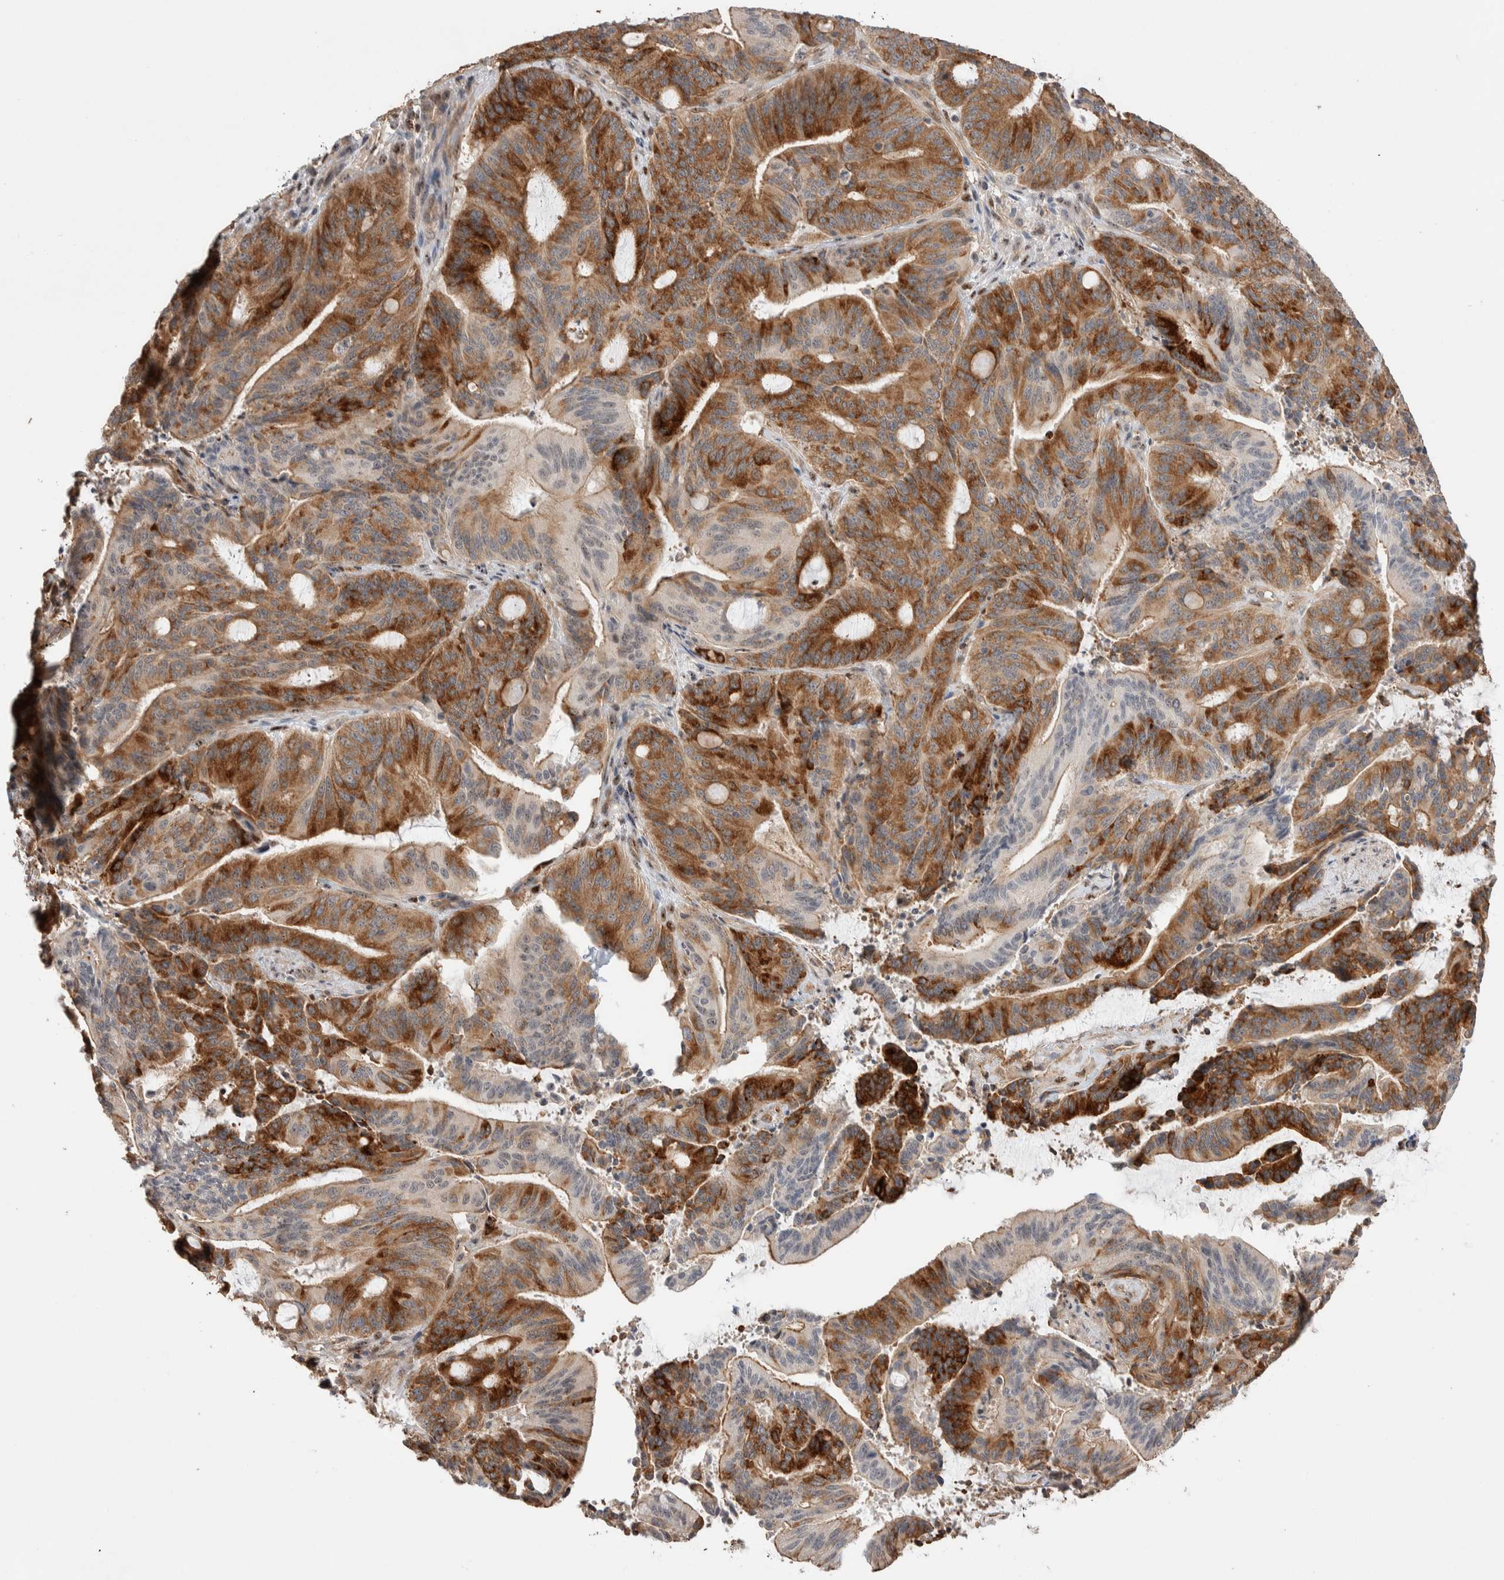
{"staining": {"intensity": "strong", "quantity": ">75%", "location": "cytoplasmic/membranous"}, "tissue": "liver cancer", "cell_type": "Tumor cells", "image_type": "cancer", "snomed": [{"axis": "morphology", "description": "Normal tissue, NOS"}, {"axis": "morphology", "description": "Cholangiocarcinoma"}, {"axis": "topography", "description": "Liver"}, {"axis": "topography", "description": "Peripheral nerve tissue"}], "caption": "There is high levels of strong cytoplasmic/membranous positivity in tumor cells of liver cancer (cholangiocarcinoma), as demonstrated by immunohistochemical staining (brown color).", "gene": "ZNF704", "patient": {"sex": "female", "age": 73}}